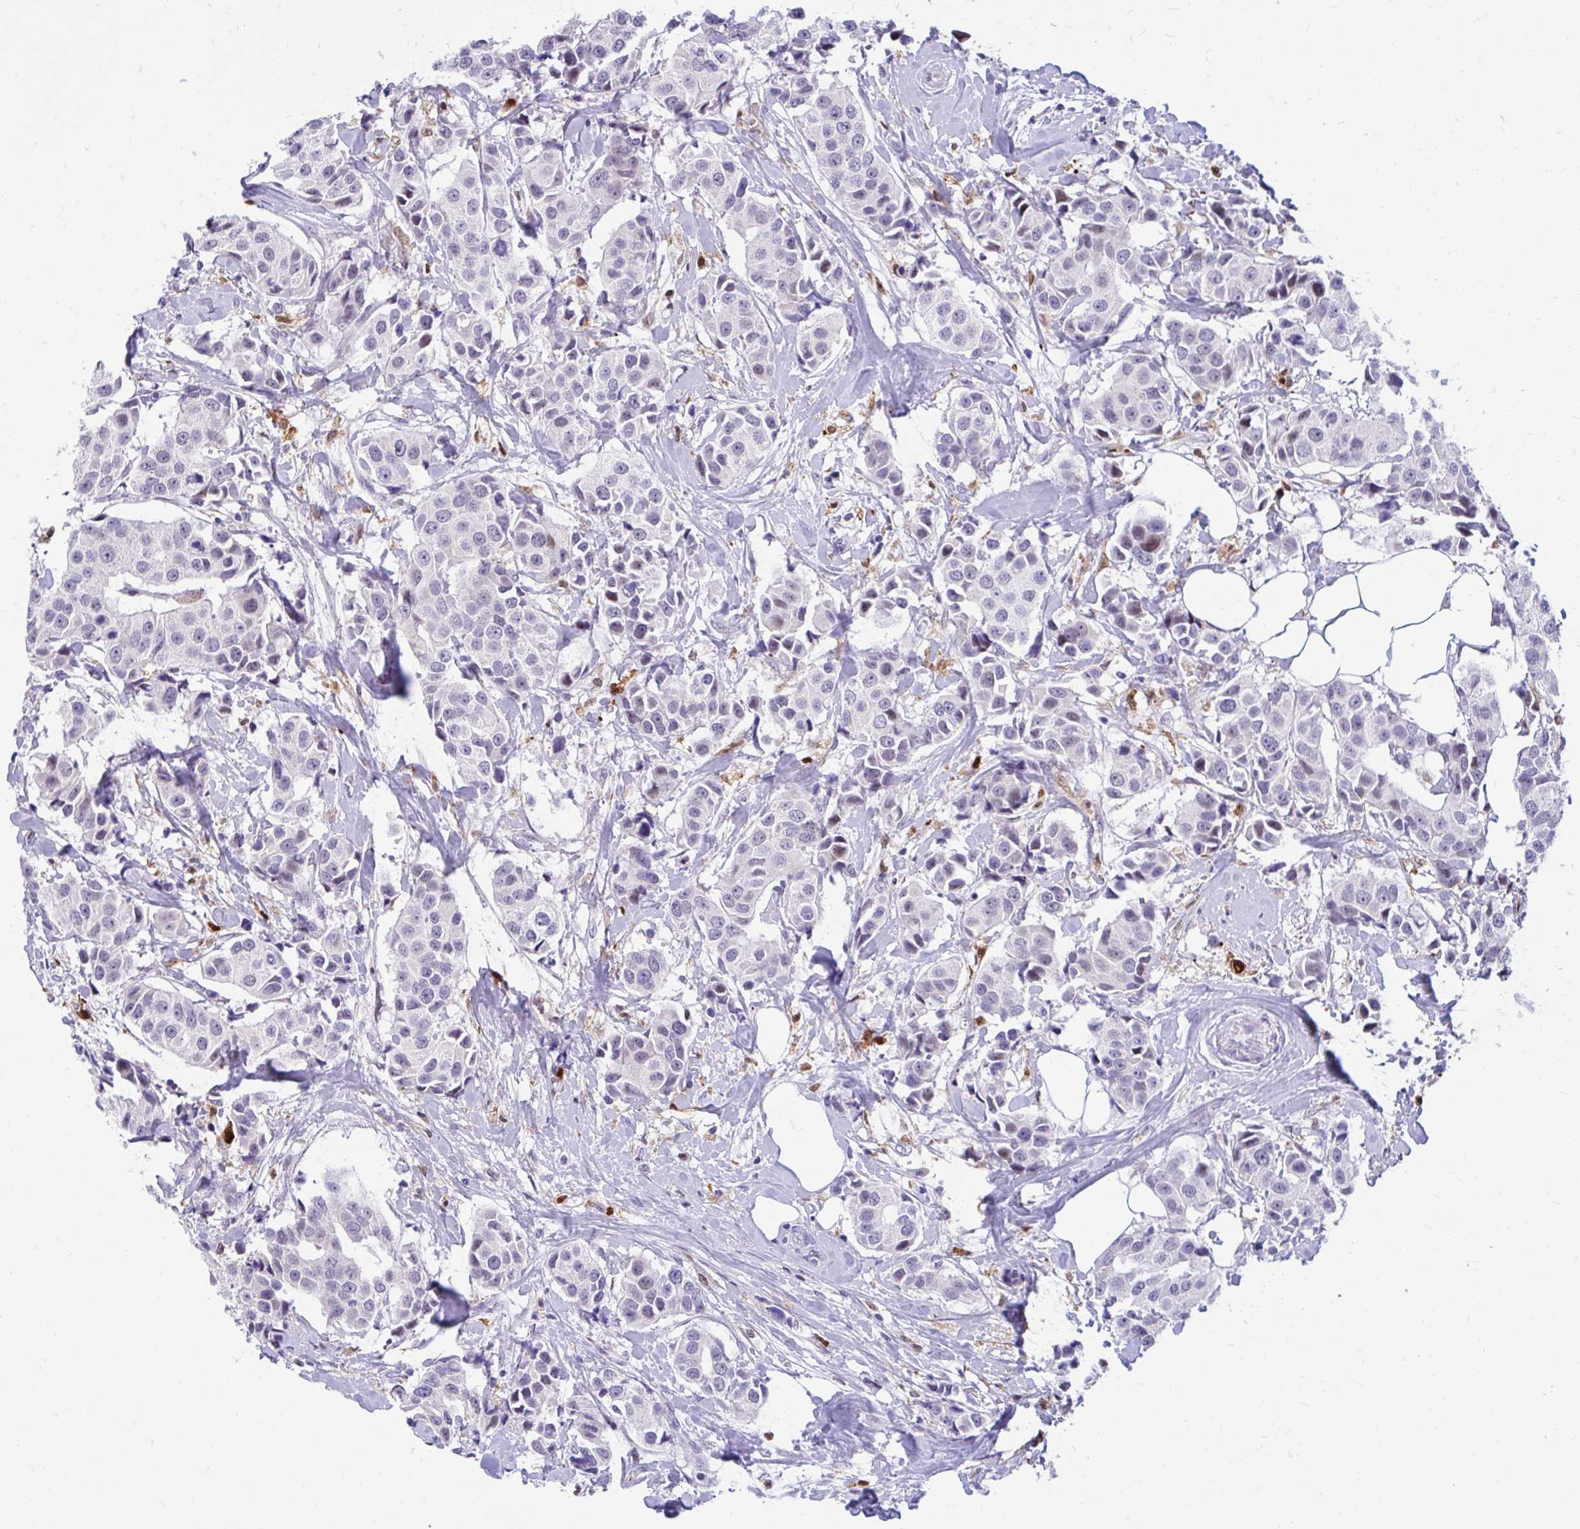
{"staining": {"intensity": "negative", "quantity": "none", "location": "none"}, "tissue": "breast cancer", "cell_type": "Tumor cells", "image_type": "cancer", "snomed": [{"axis": "morphology", "description": "Normal tissue, NOS"}, {"axis": "morphology", "description": "Duct carcinoma"}, {"axis": "topography", "description": "Breast"}], "caption": "This is an immunohistochemistry (IHC) photomicrograph of breast cancer. There is no staining in tumor cells.", "gene": "GLB1L2", "patient": {"sex": "female", "age": 39}}